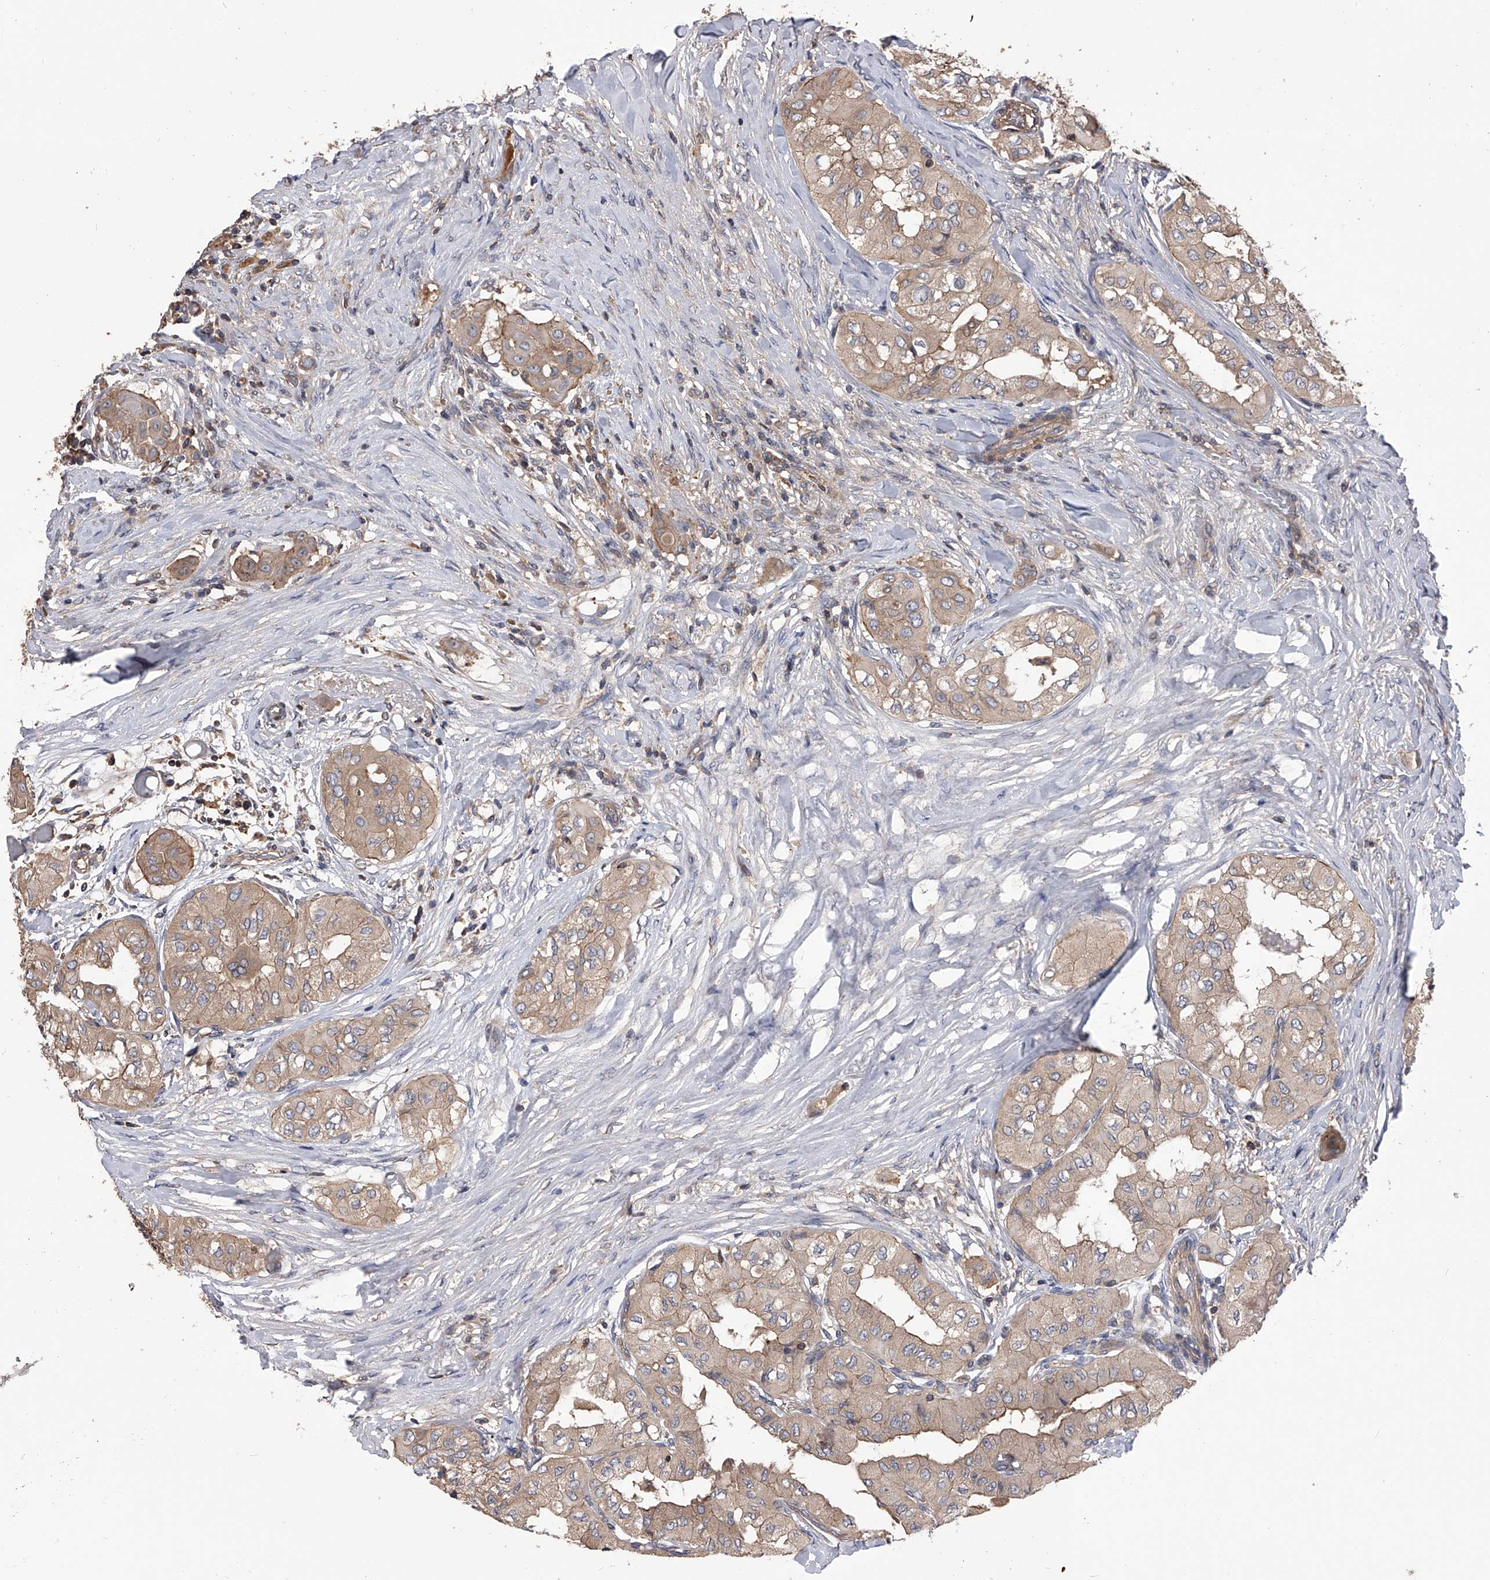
{"staining": {"intensity": "moderate", "quantity": "25%-75%", "location": "cytoplasmic/membranous"}, "tissue": "thyroid cancer", "cell_type": "Tumor cells", "image_type": "cancer", "snomed": [{"axis": "morphology", "description": "Papillary adenocarcinoma, NOS"}, {"axis": "topography", "description": "Thyroid gland"}], "caption": "Tumor cells display moderate cytoplasmic/membranous staining in approximately 25%-75% of cells in thyroid papillary adenocarcinoma. (DAB IHC, brown staining for protein, blue staining for nuclei).", "gene": "CUL7", "patient": {"sex": "female", "age": 59}}